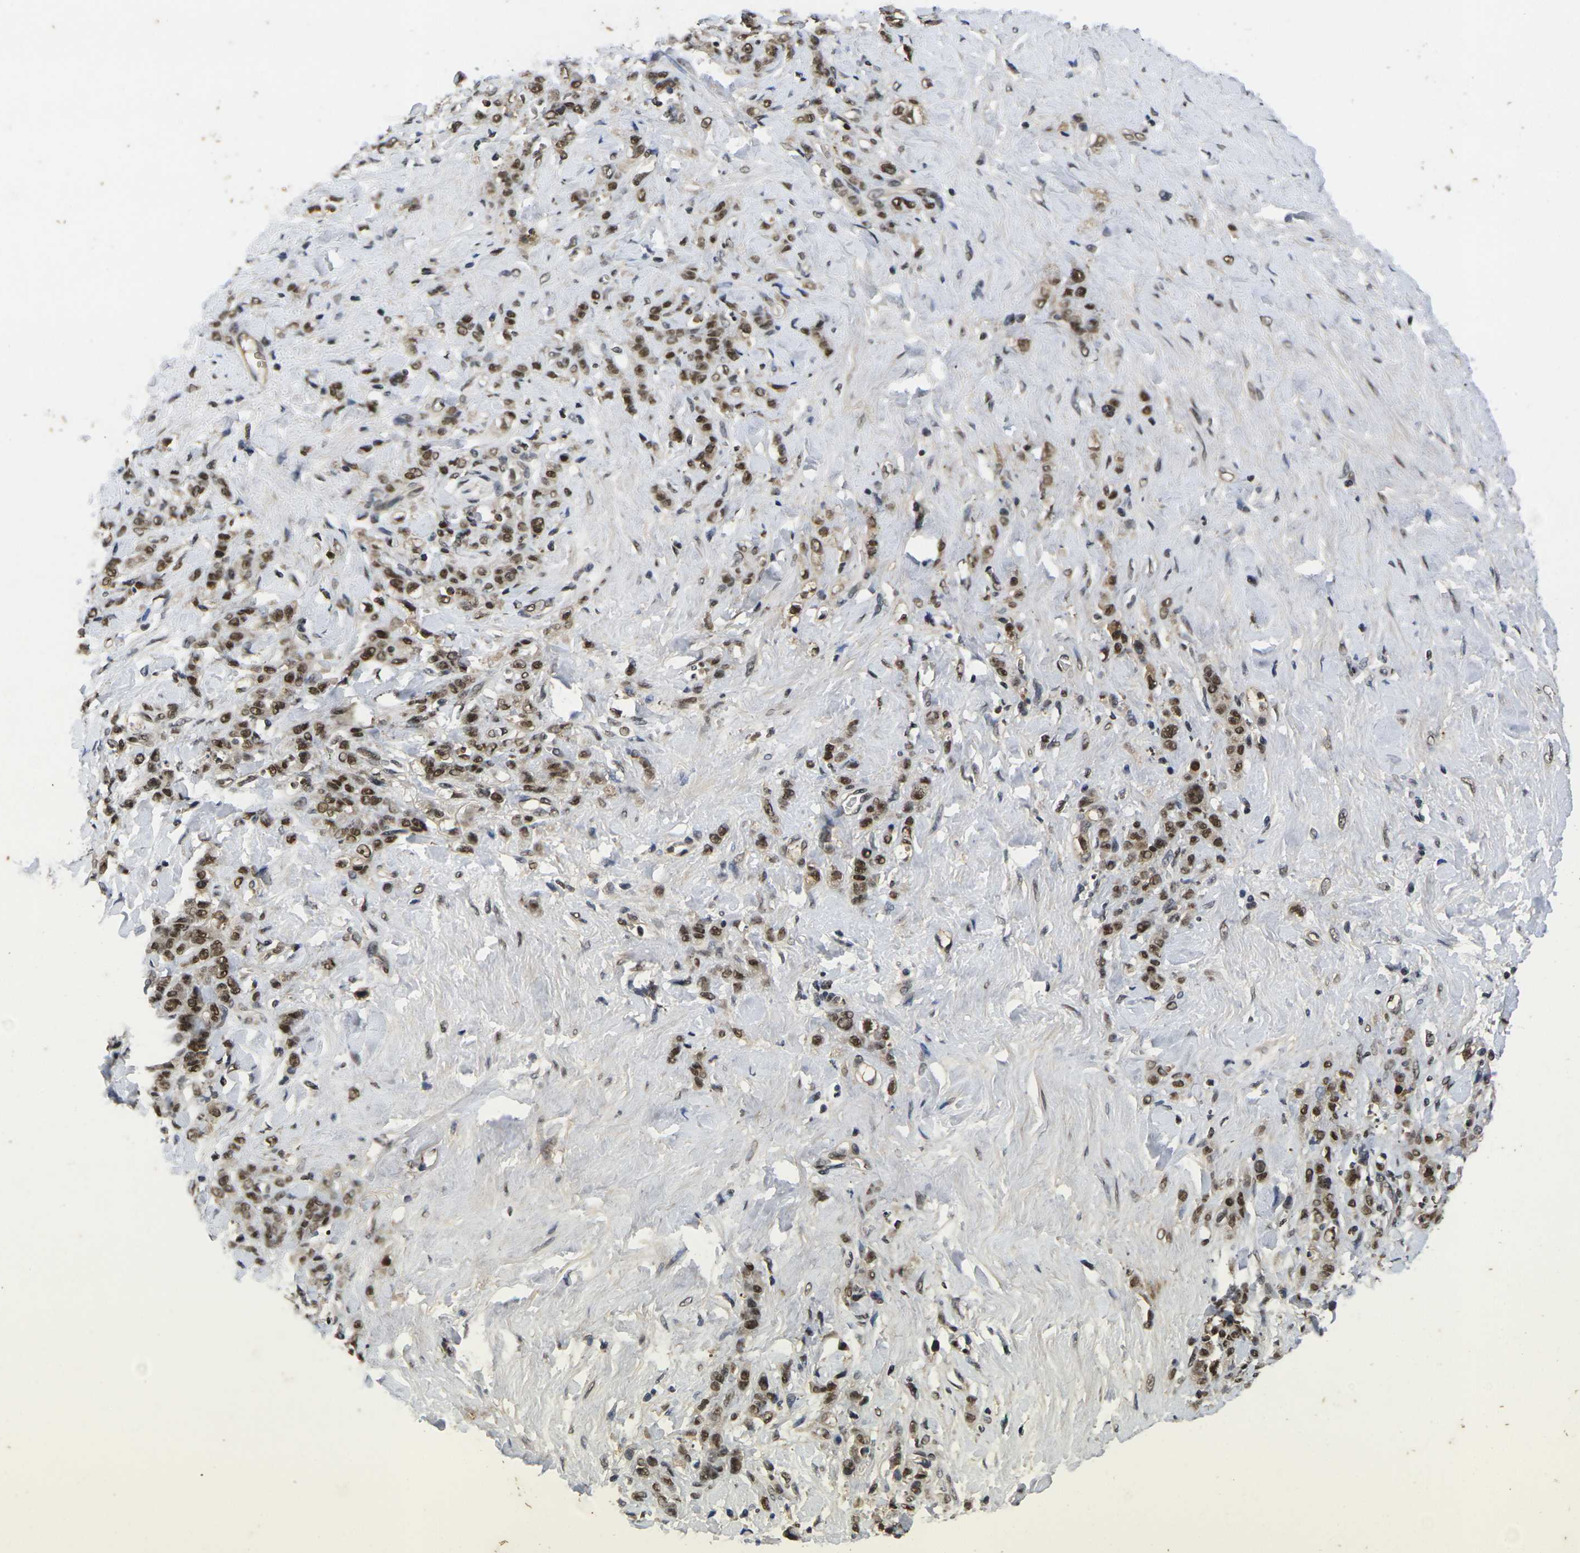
{"staining": {"intensity": "strong", "quantity": ">75%", "location": "nuclear"}, "tissue": "stomach cancer", "cell_type": "Tumor cells", "image_type": "cancer", "snomed": [{"axis": "morphology", "description": "Adenocarcinoma, NOS"}, {"axis": "topography", "description": "Stomach"}], "caption": "The photomicrograph exhibits staining of stomach cancer (adenocarcinoma), revealing strong nuclear protein staining (brown color) within tumor cells.", "gene": "GTF2E1", "patient": {"sex": "male", "age": 82}}